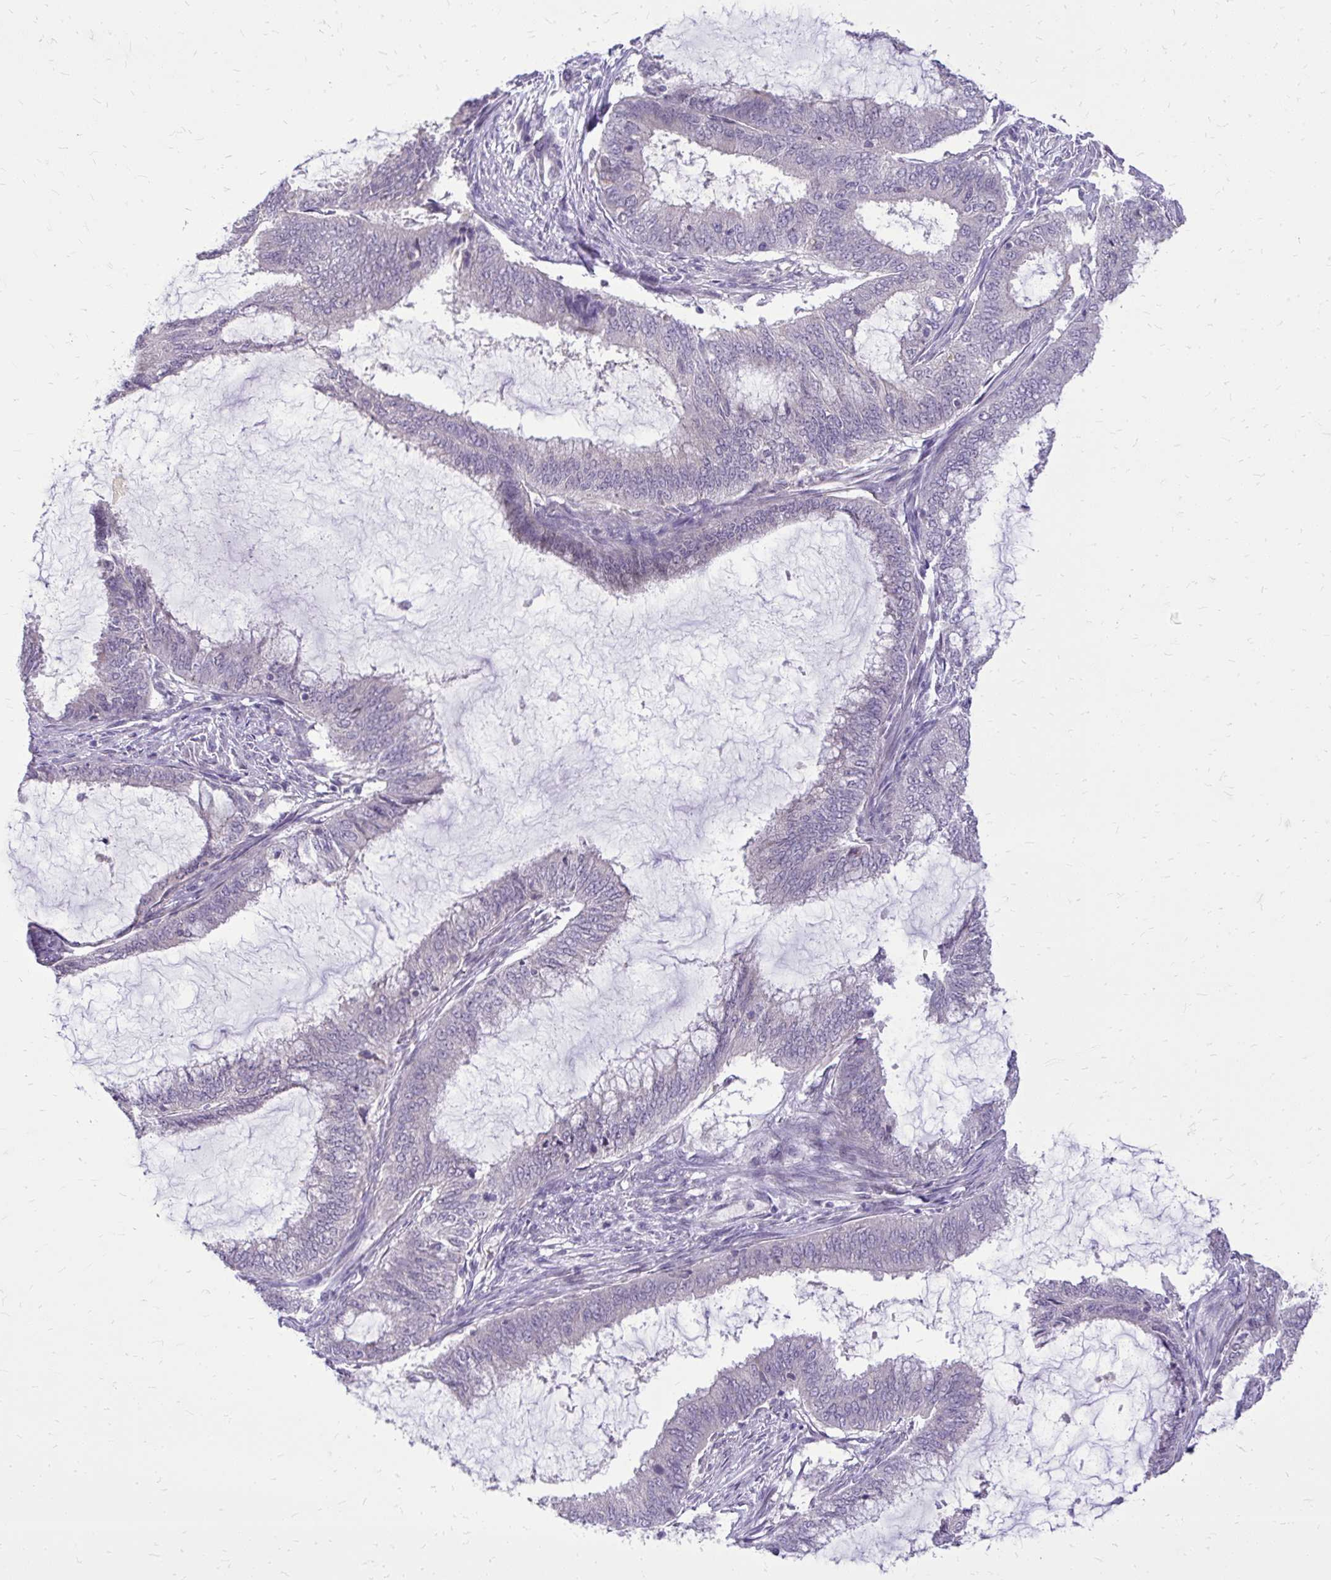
{"staining": {"intensity": "negative", "quantity": "none", "location": "none"}, "tissue": "endometrial cancer", "cell_type": "Tumor cells", "image_type": "cancer", "snomed": [{"axis": "morphology", "description": "Adenocarcinoma, NOS"}, {"axis": "topography", "description": "Endometrium"}], "caption": "Tumor cells show no significant staining in endometrial adenocarcinoma. Brightfield microscopy of IHC stained with DAB (3,3'-diaminobenzidine) (brown) and hematoxylin (blue), captured at high magnification.", "gene": "DPY19L1", "patient": {"sex": "female", "age": 51}}